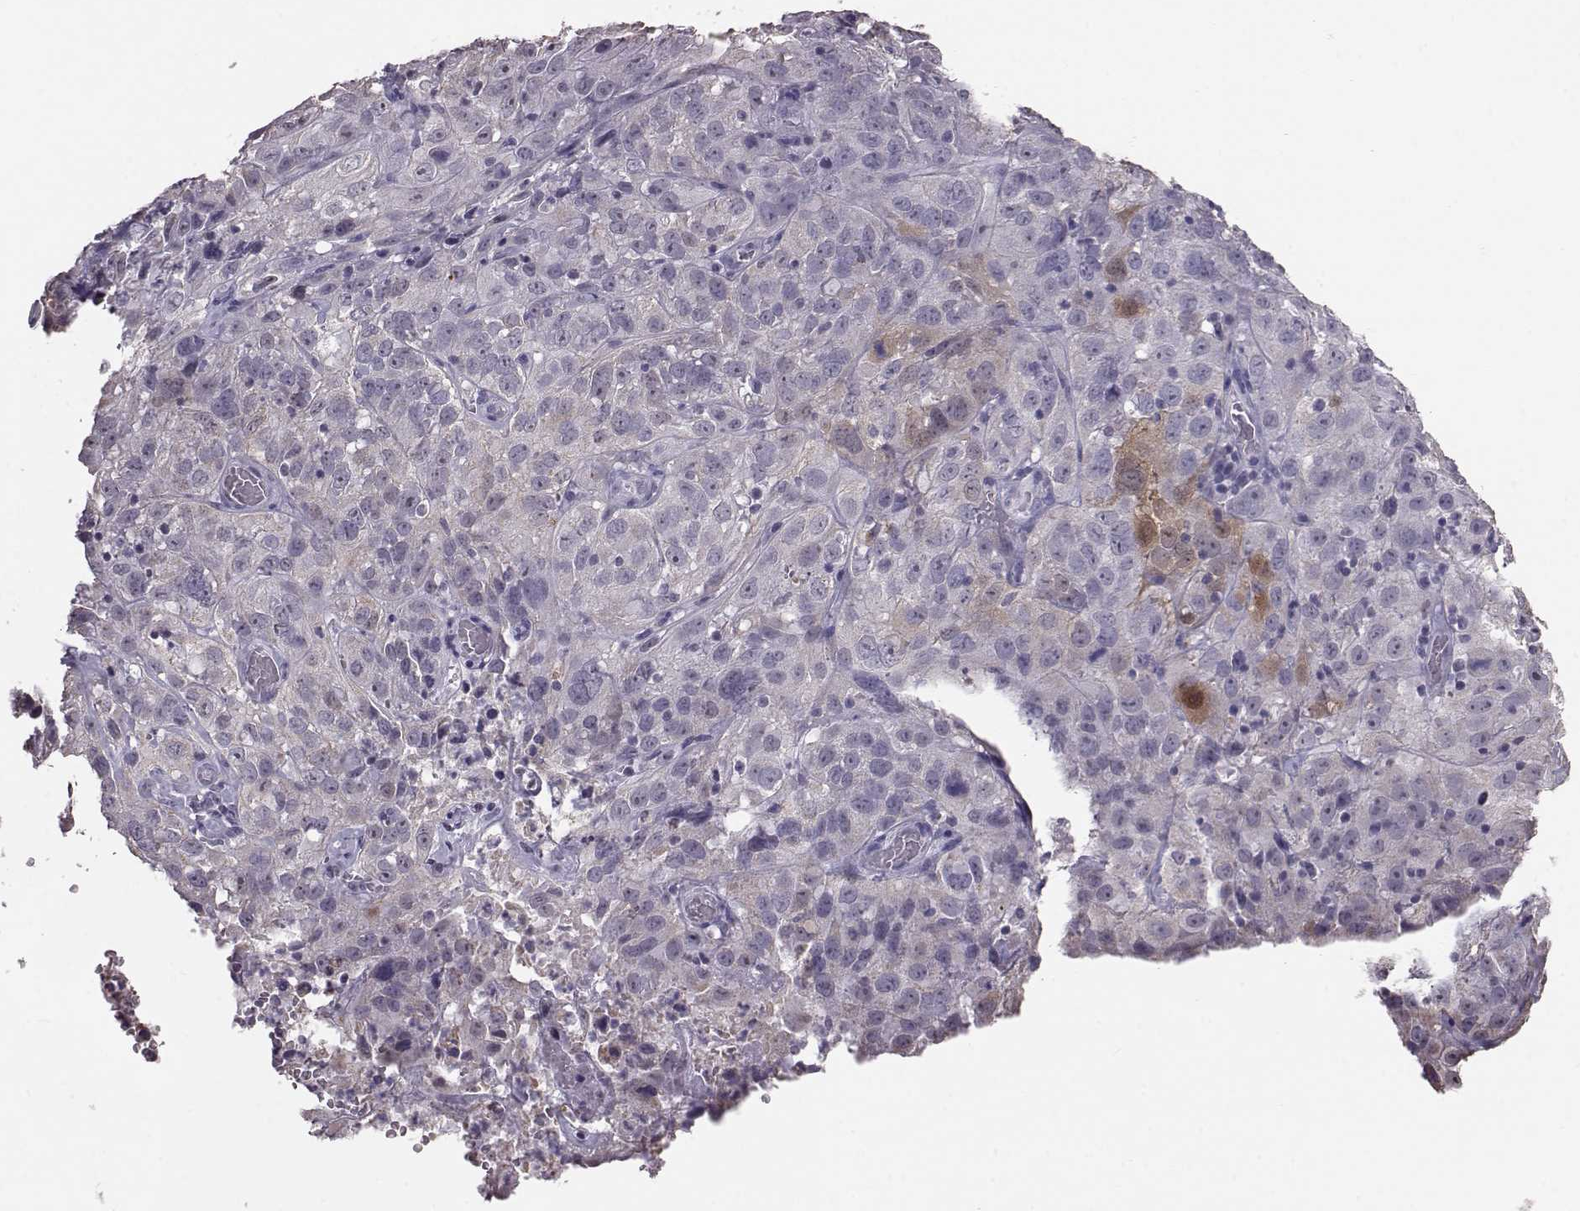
{"staining": {"intensity": "weak", "quantity": "<25%", "location": "cytoplasmic/membranous,nuclear"}, "tissue": "cervical cancer", "cell_type": "Tumor cells", "image_type": "cancer", "snomed": [{"axis": "morphology", "description": "Squamous cell carcinoma, NOS"}, {"axis": "topography", "description": "Cervix"}], "caption": "The image displays no significant expression in tumor cells of cervical cancer. The staining is performed using DAB (3,3'-diaminobenzidine) brown chromogen with nuclei counter-stained in using hematoxylin.", "gene": "ALDH3A1", "patient": {"sex": "female", "age": 32}}